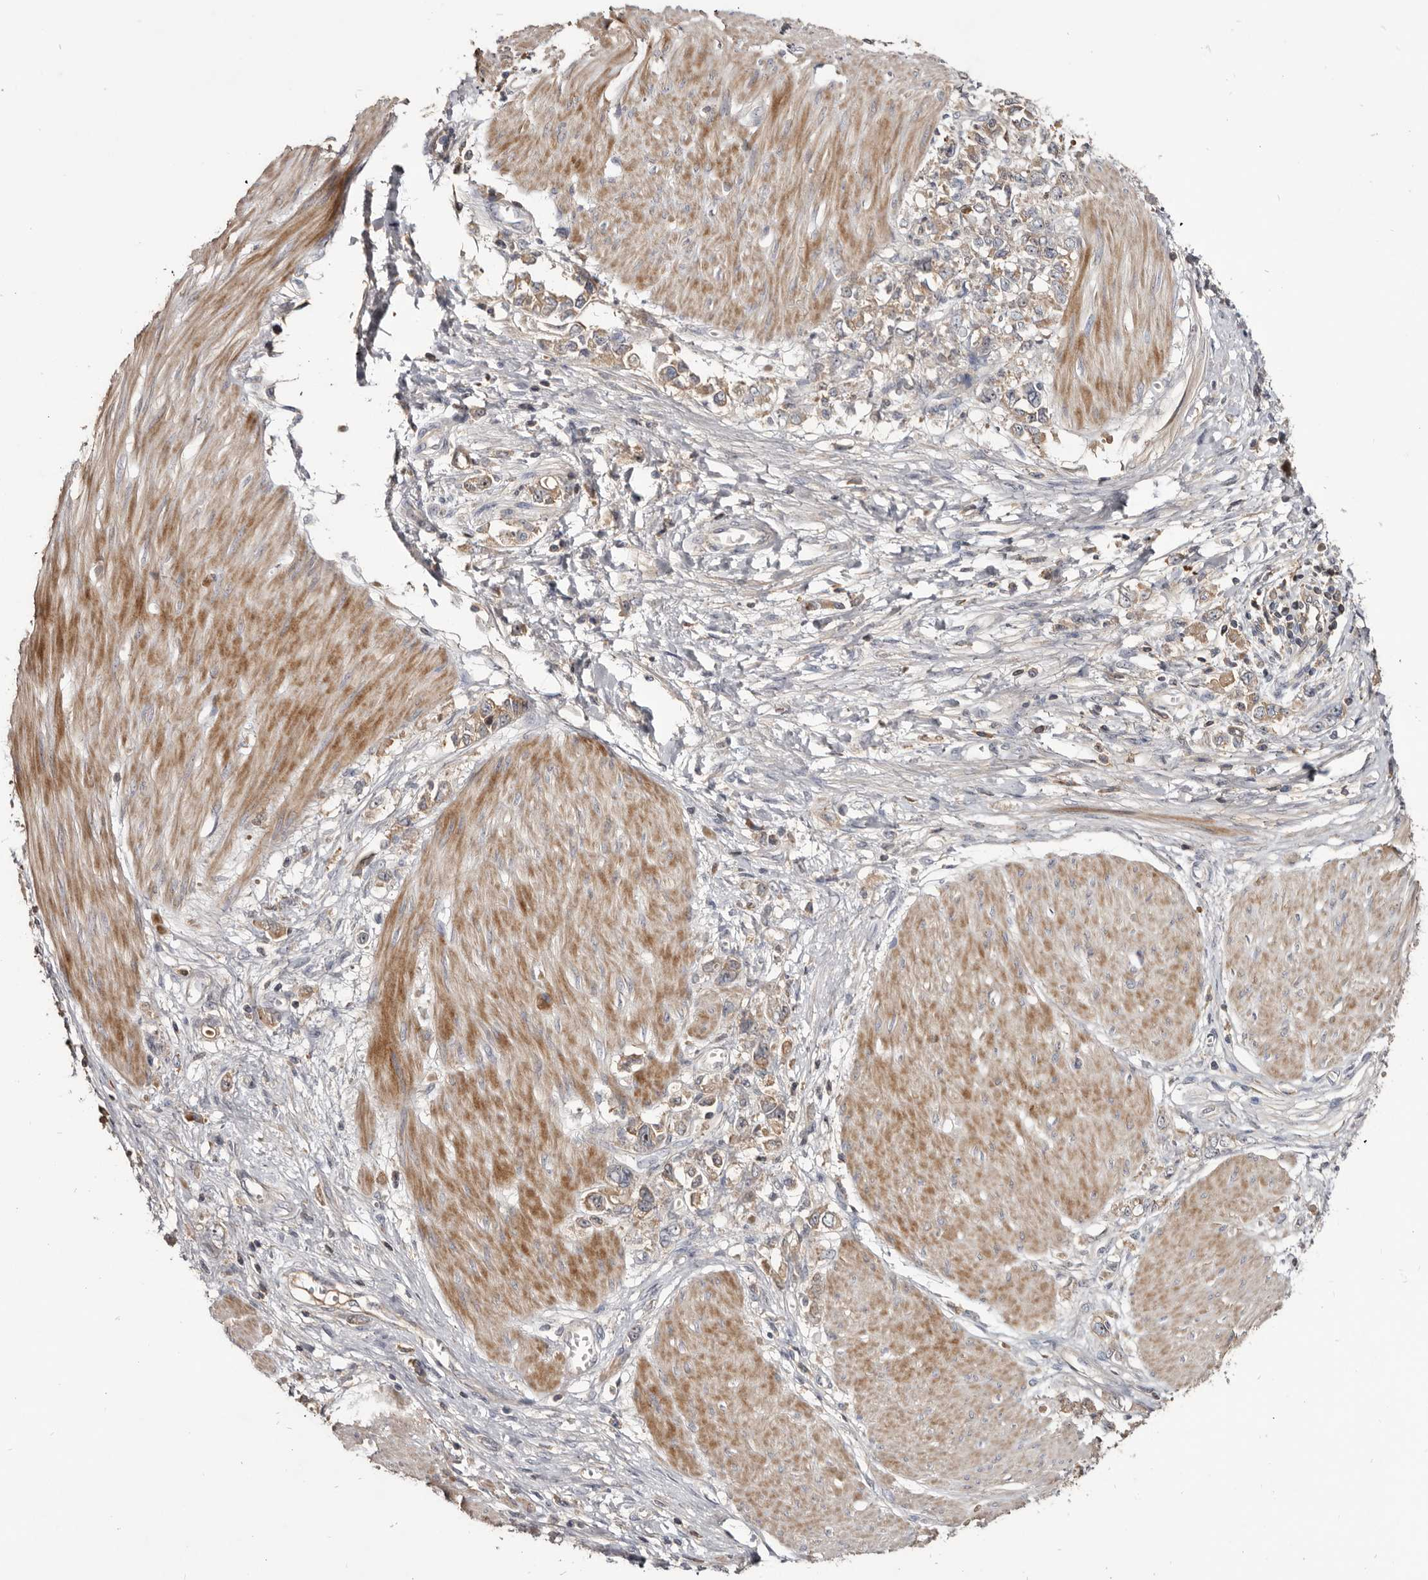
{"staining": {"intensity": "weak", "quantity": ">75%", "location": "cytoplasmic/membranous"}, "tissue": "stomach cancer", "cell_type": "Tumor cells", "image_type": "cancer", "snomed": [{"axis": "morphology", "description": "Adenocarcinoma, NOS"}, {"axis": "topography", "description": "Stomach"}], "caption": "High-magnification brightfield microscopy of stomach cancer (adenocarcinoma) stained with DAB (3,3'-diaminobenzidine) (brown) and counterstained with hematoxylin (blue). tumor cells exhibit weak cytoplasmic/membranous positivity is identified in approximately>75% of cells.", "gene": "TTC39A", "patient": {"sex": "female", "age": 76}}